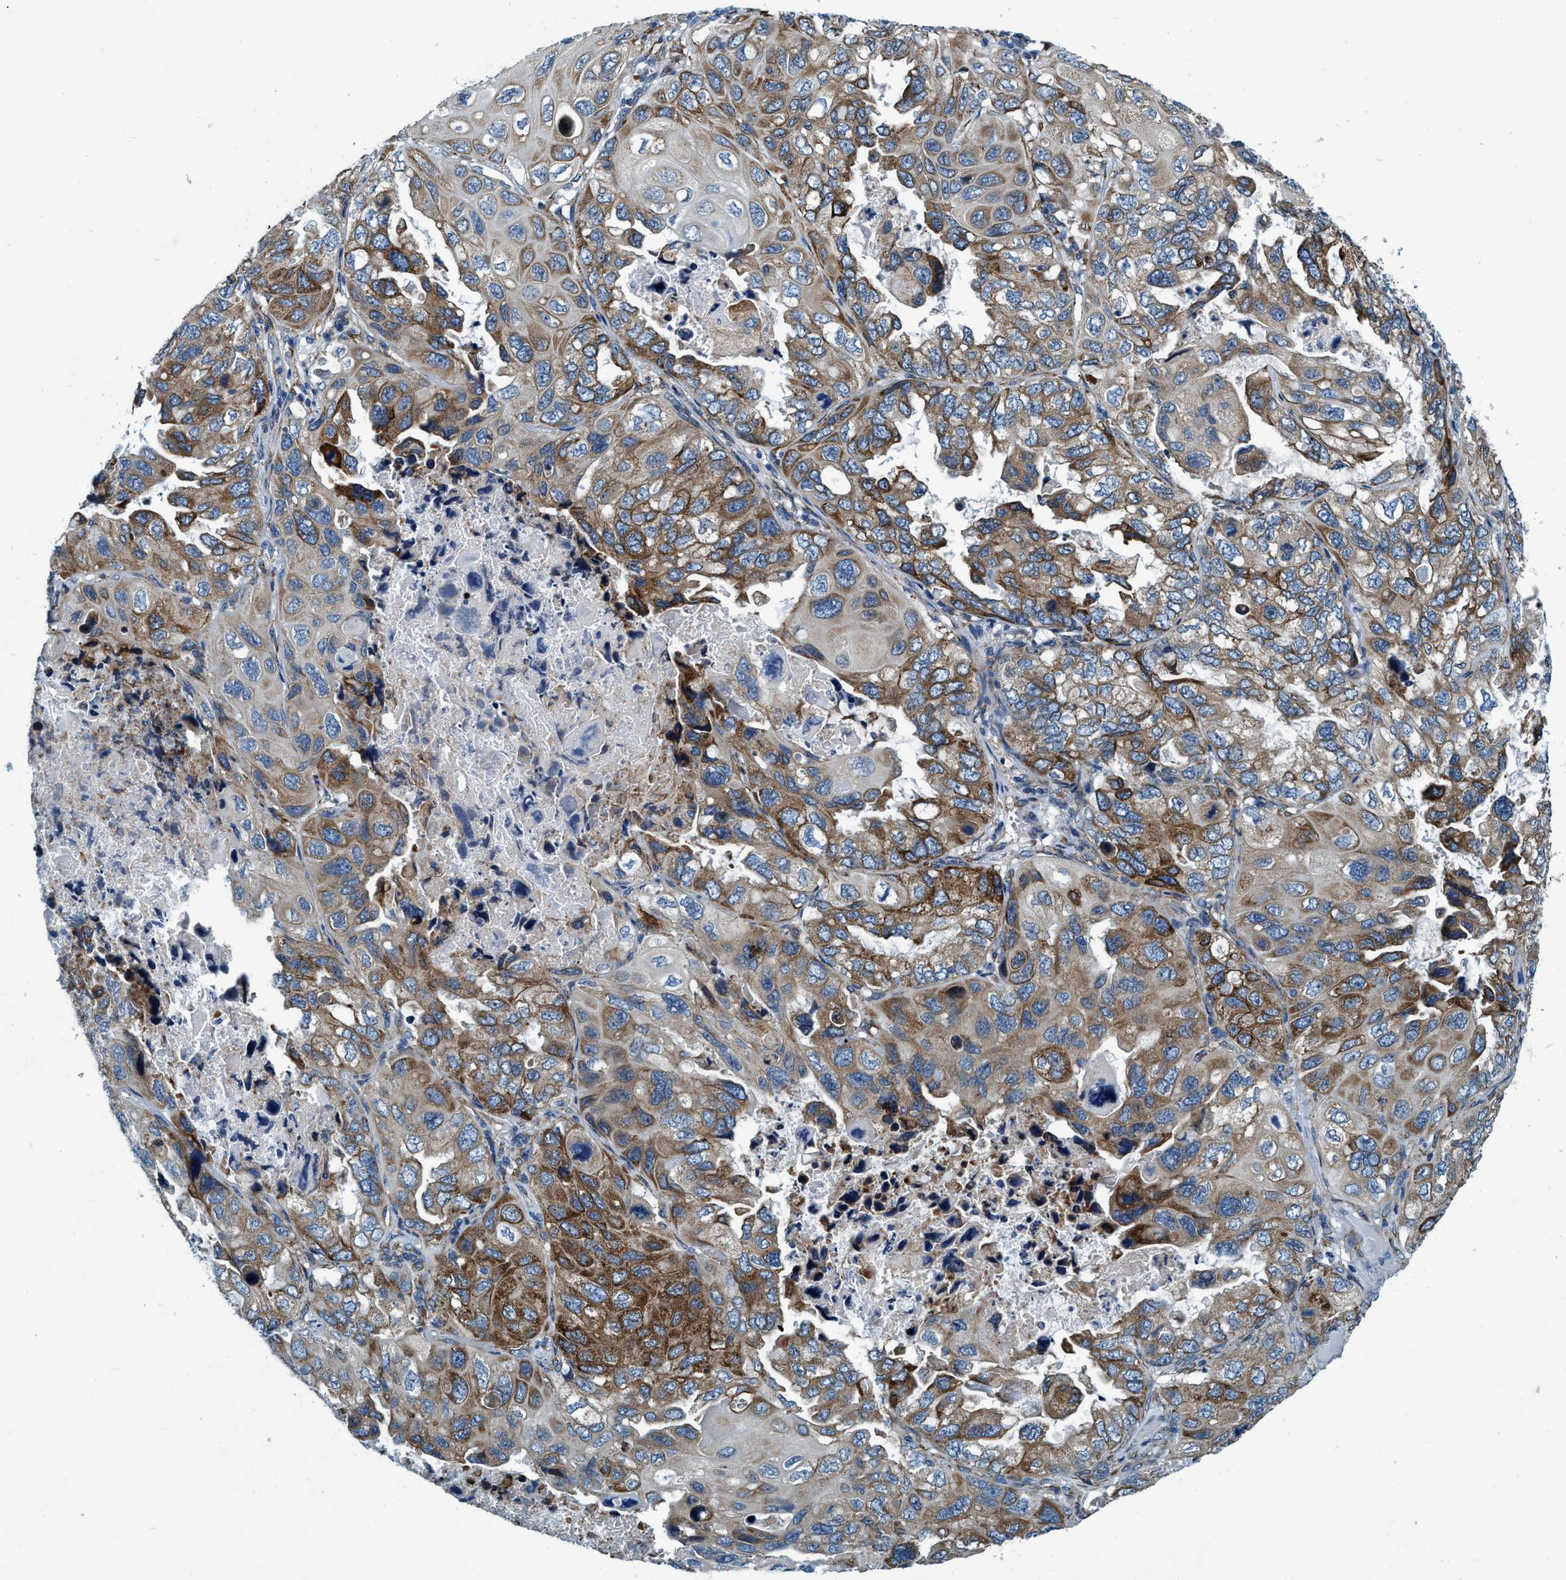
{"staining": {"intensity": "moderate", "quantity": "25%-75%", "location": "cytoplasmic/membranous"}, "tissue": "lung cancer", "cell_type": "Tumor cells", "image_type": "cancer", "snomed": [{"axis": "morphology", "description": "Squamous cell carcinoma, NOS"}, {"axis": "topography", "description": "Lung"}], "caption": "Immunohistochemical staining of human lung squamous cell carcinoma displays medium levels of moderate cytoplasmic/membranous protein expression in about 25%-75% of tumor cells. (Brightfield microscopy of DAB IHC at high magnification).", "gene": "ARMC9", "patient": {"sex": "female", "age": 73}}